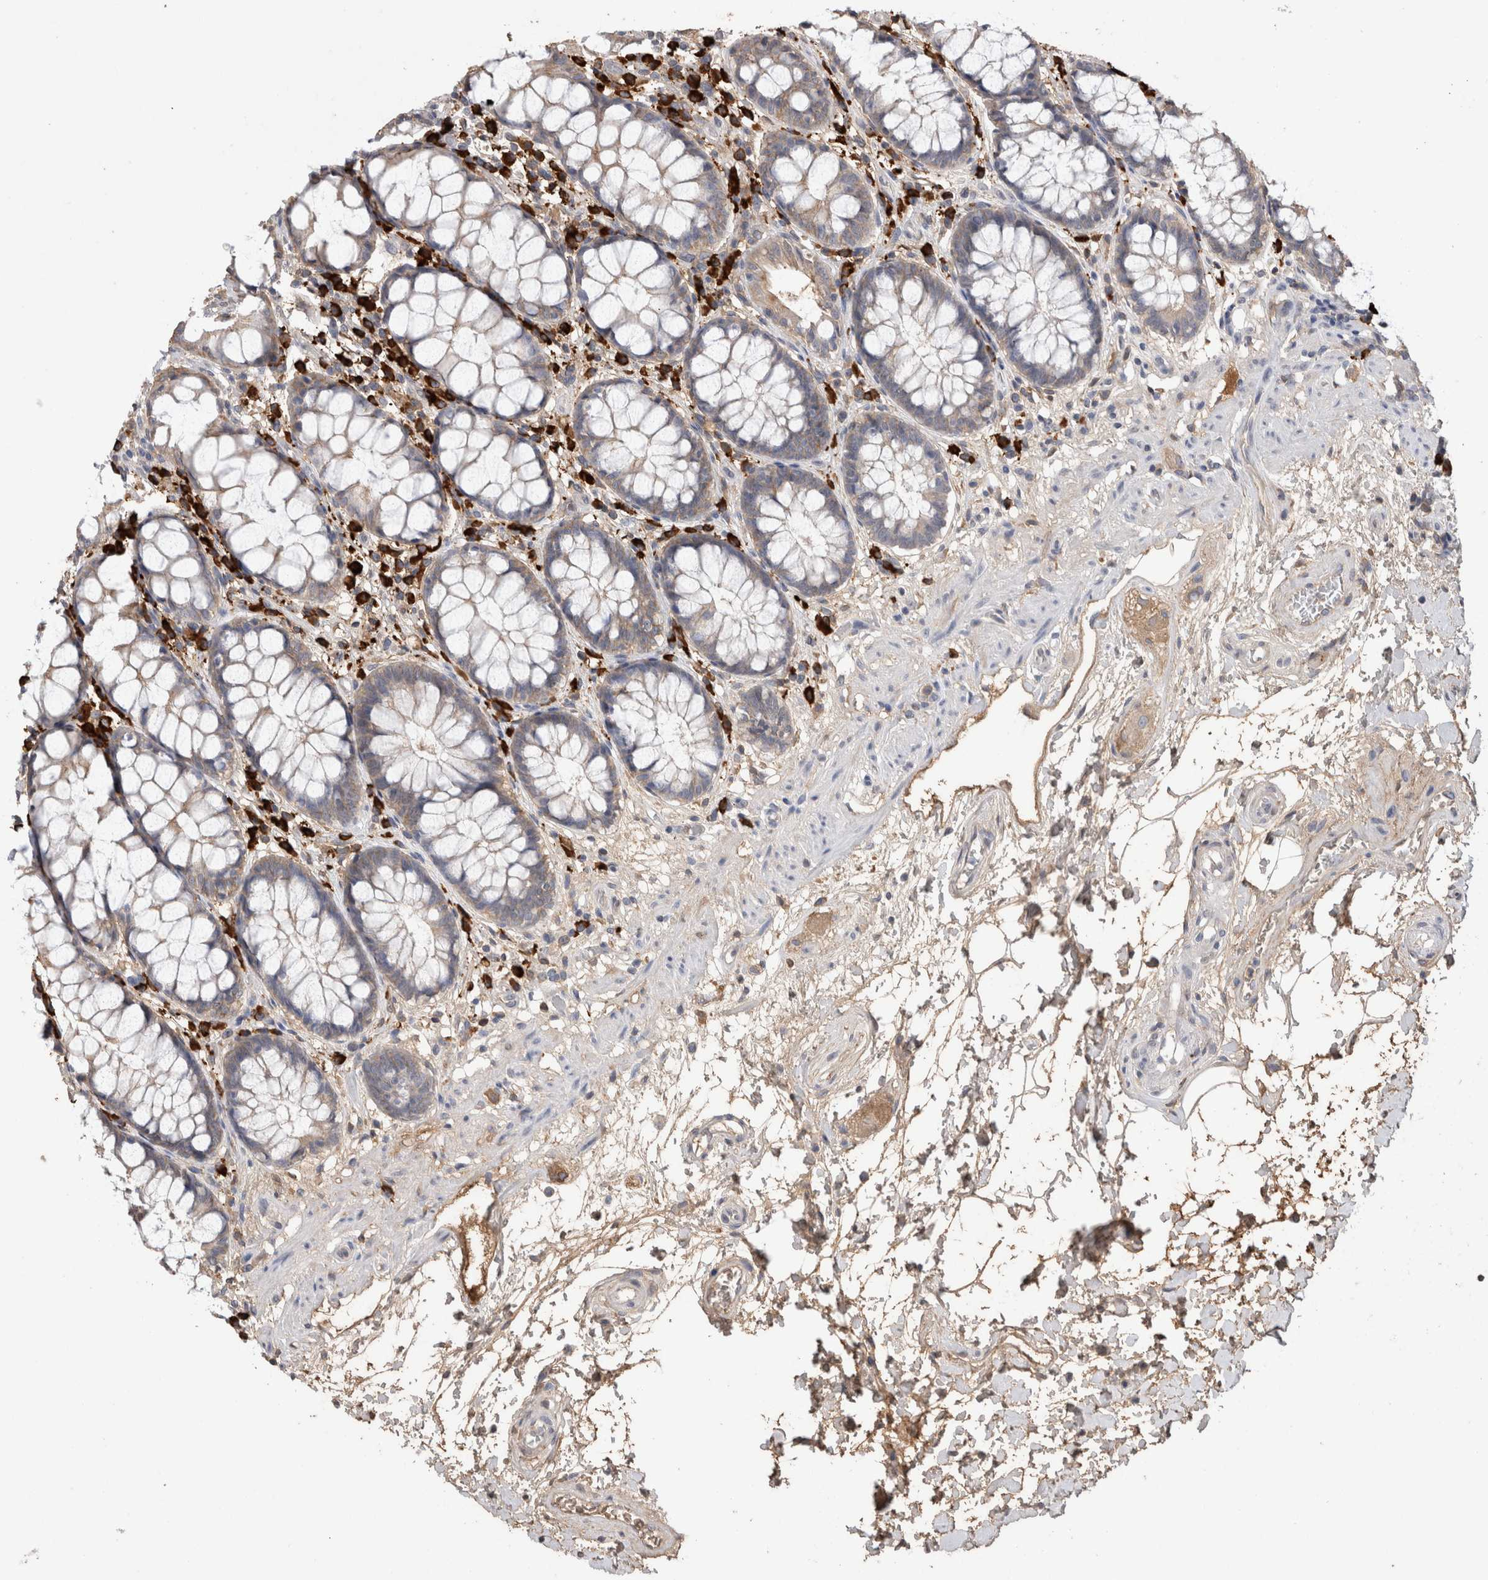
{"staining": {"intensity": "weak", "quantity": ">75%", "location": "cytoplasmic/membranous"}, "tissue": "rectum", "cell_type": "Glandular cells", "image_type": "normal", "snomed": [{"axis": "morphology", "description": "Normal tissue, NOS"}, {"axis": "topography", "description": "Rectum"}], "caption": "Weak cytoplasmic/membranous staining is seen in approximately >75% of glandular cells in benign rectum.", "gene": "PPP3CC", "patient": {"sex": "male", "age": 64}}